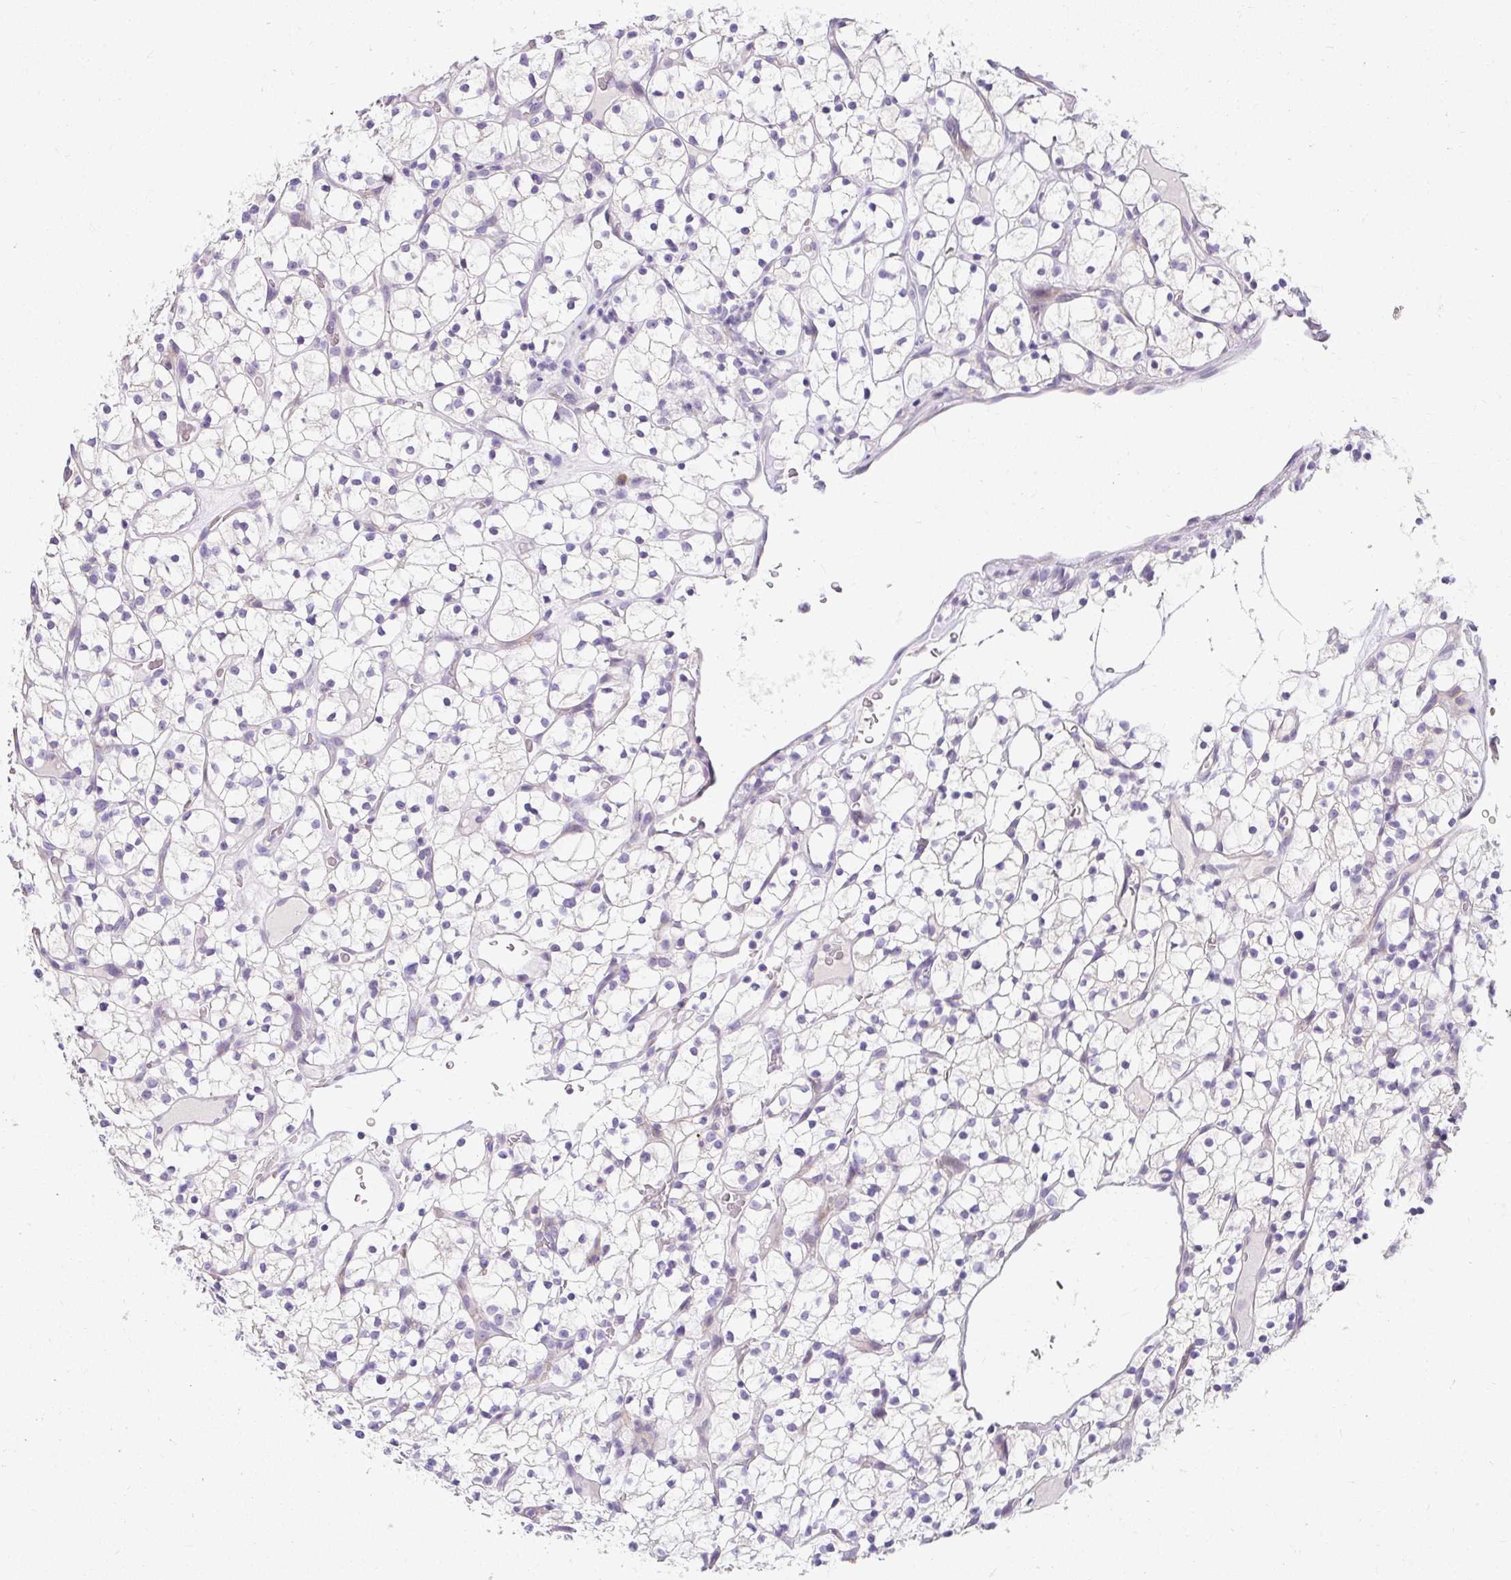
{"staining": {"intensity": "negative", "quantity": "none", "location": "none"}, "tissue": "renal cancer", "cell_type": "Tumor cells", "image_type": "cancer", "snomed": [{"axis": "morphology", "description": "Adenocarcinoma, NOS"}, {"axis": "topography", "description": "Kidney"}], "caption": "Renal cancer stained for a protein using immunohistochemistry (IHC) exhibits no expression tumor cells.", "gene": "DTX4", "patient": {"sex": "female", "age": 64}}